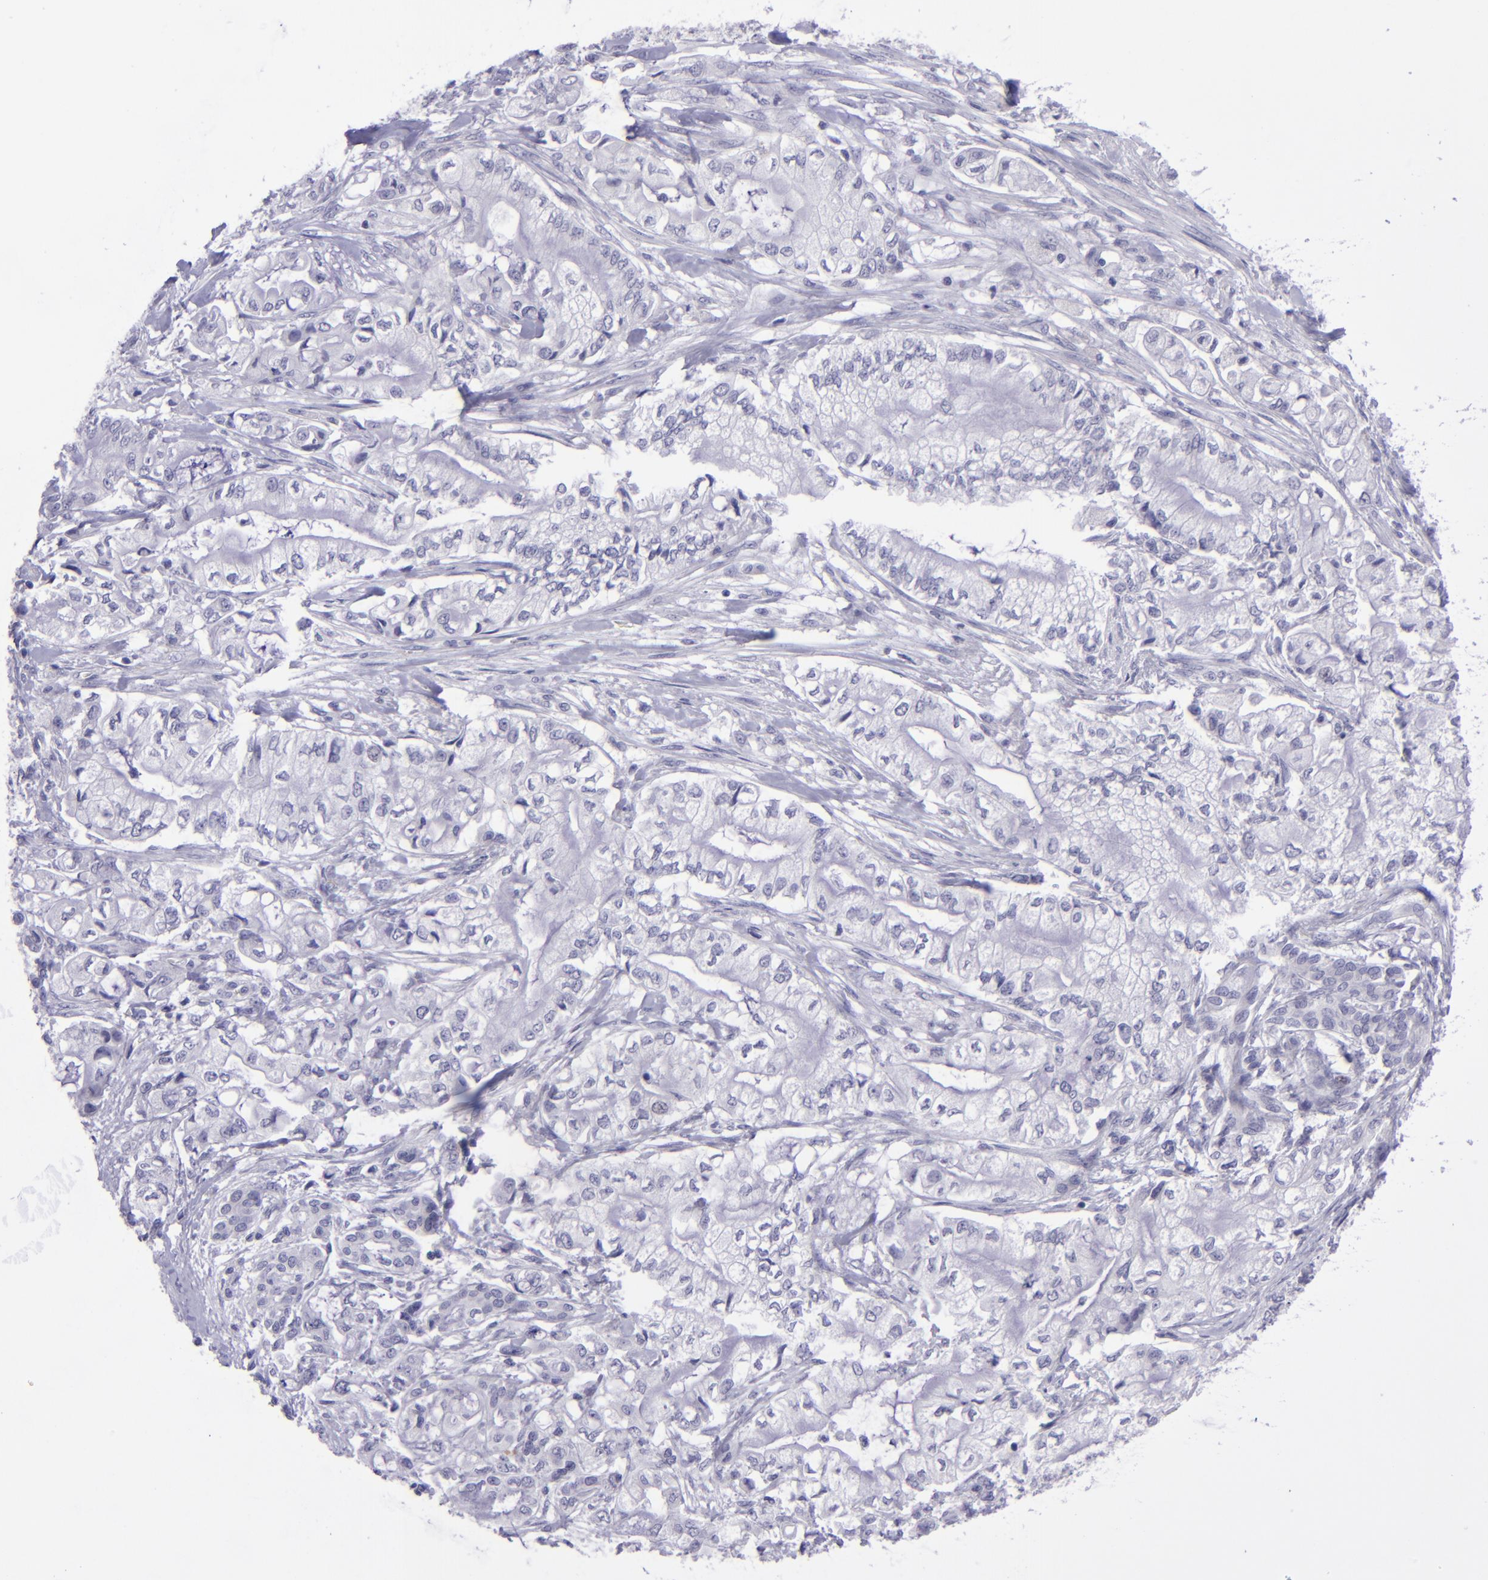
{"staining": {"intensity": "negative", "quantity": "none", "location": "none"}, "tissue": "pancreatic cancer", "cell_type": "Tumor cells", "image_type": "cancer", "snomed": [{"axis": "morphology", "description": "Adenocarcinoma, NOS"}, {"axis": "topography", "description": "Pancreas"}], "caption": "A photomicrograph of human pancreatic cancer is negative for staining in tumor cells. (Brightfield microscopy of DAB (3,3'-diaminobenzidine) immunohistochemistry (IHC) at high magnification).", "gene": "POU2F2", "patient": {"sex": "male", "age": 79}}